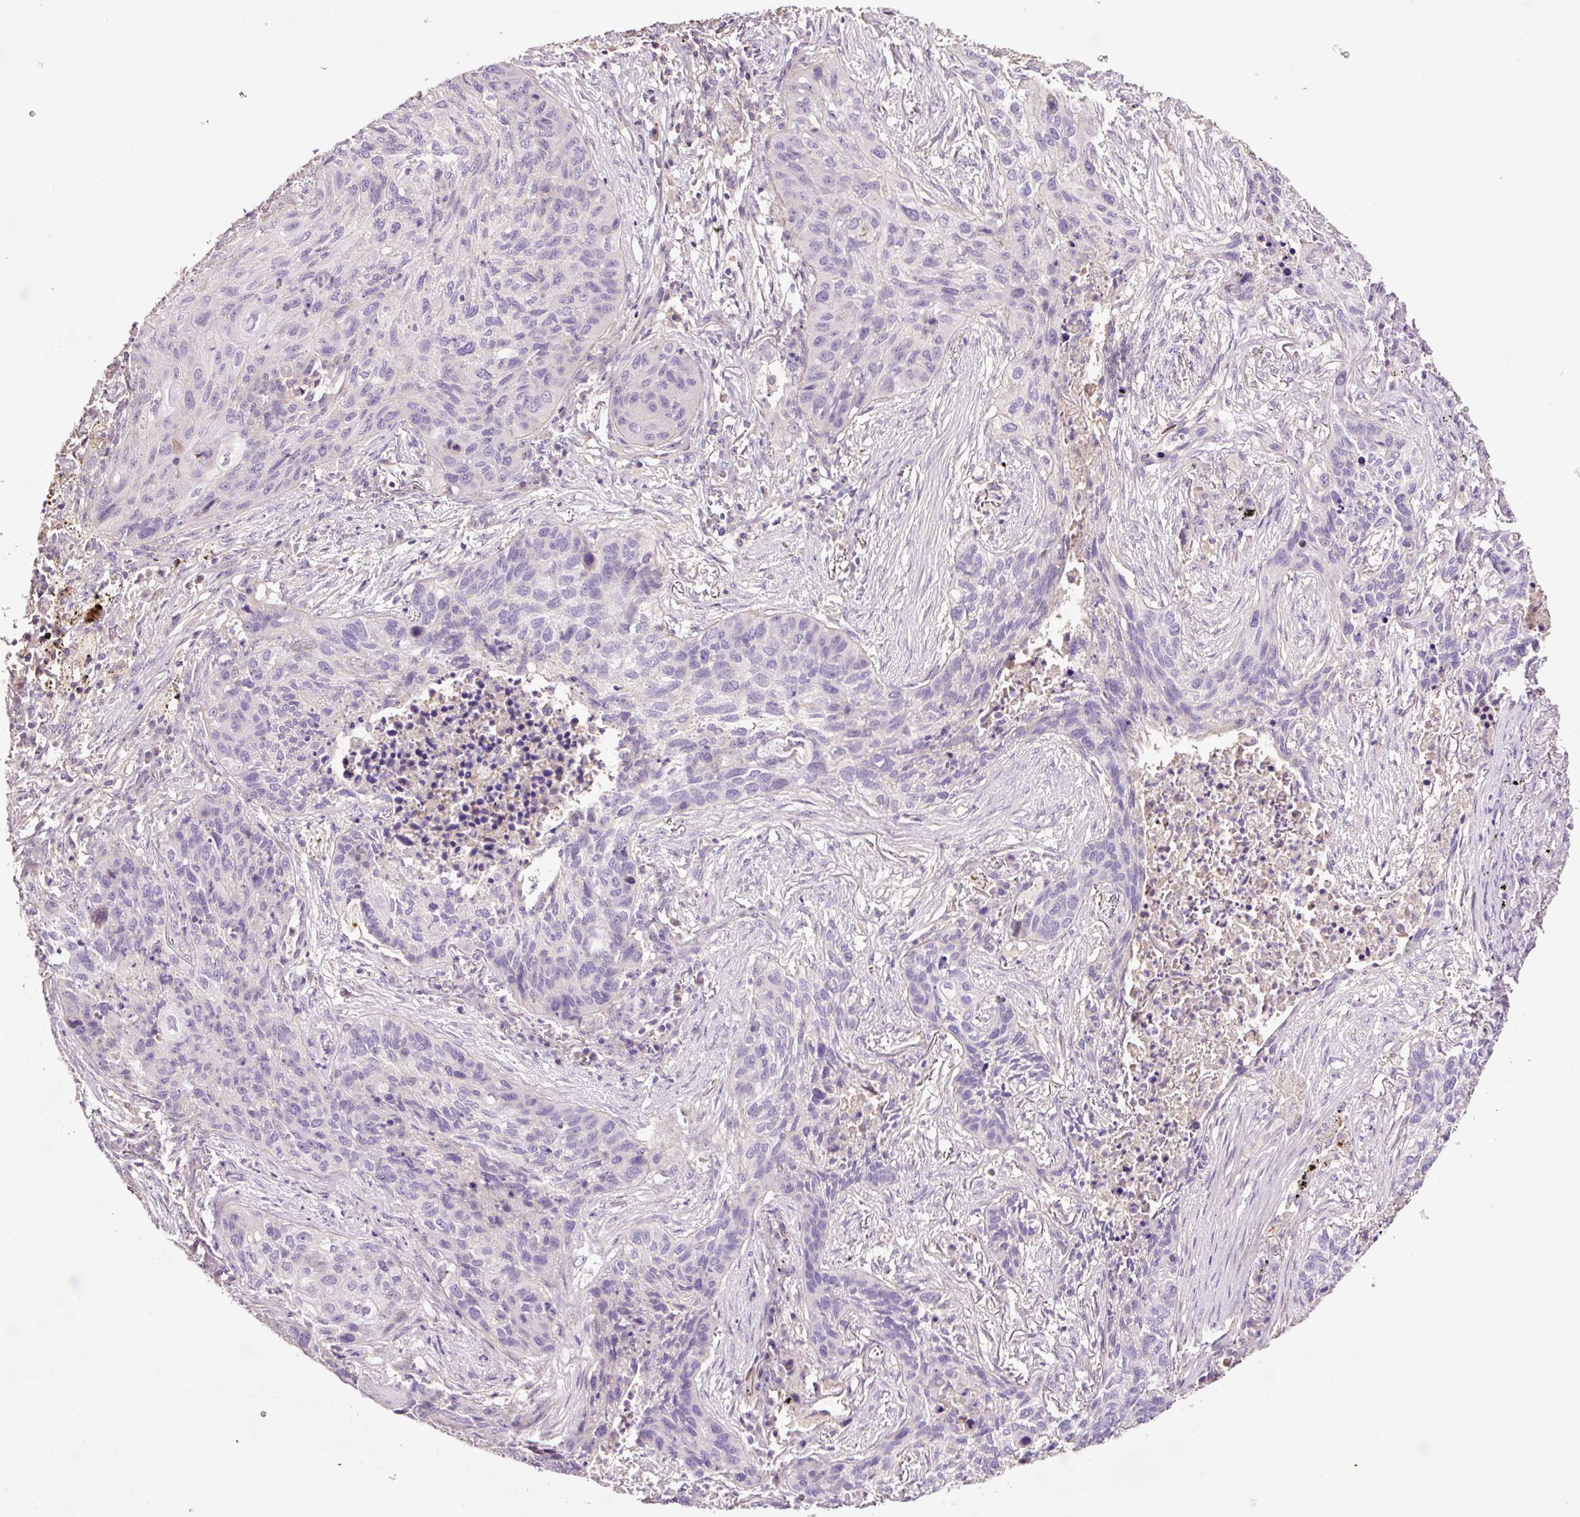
{"staining": {"intensity": "negative", "quantity": "none", "location": "none"}, "tissue": "lung cancer", "cell_type": "Tumor cells", "image_type": "cancer", "snomed": [{"axis": "morphology", "description": "Squamous cell carcinoma, NOS"}, {"axis": "topography", "description": "Lung"}], "caption": "Immunohistochemistry (IHC) histopathology image of neoplastic tissue: human lung cancer stained with DAB (3,3'-diaminobenzidine) demonstrates no significant protein positivity in tumor cells.", "gene": "TMEM235", "patient": {"sex": "female", "age": 63}}